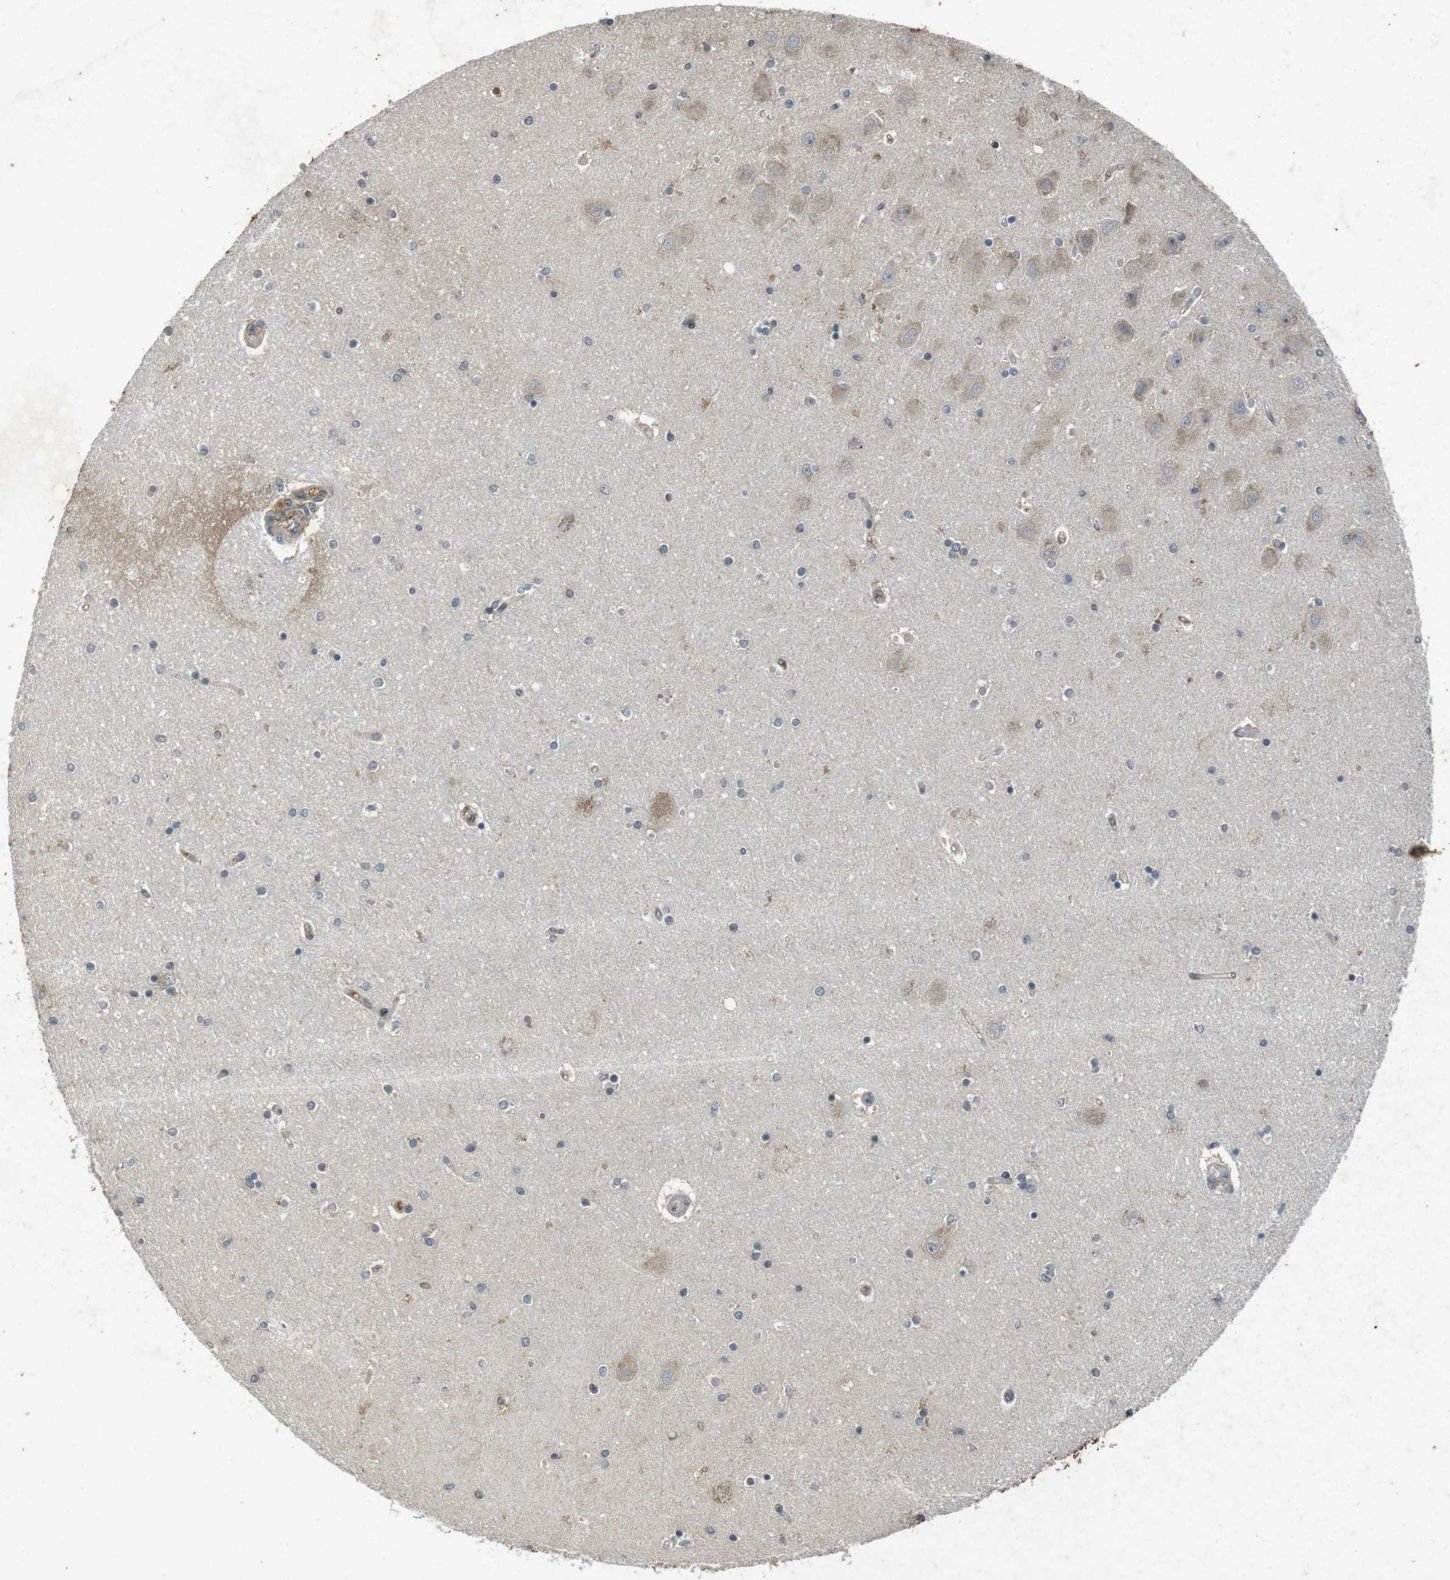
{"staining": {"intensity": "negative", "quantity": "none", "location": "none"}, "tissue": "hippocampus", "cell_type": "Glial cells", "image_type": "normal", "snomed": [{"axis": "morphology", "description": "Normal tissue, NOS"}, {"axis": "topography", "description": "Hippocampus"}], "caption": "An immunohistochemistry histopathology image of normal hippocampus is shown. There is no staining in glial cells of hippocampus.", "gene": "FLCN", "patient": {"sex": "female", "age": 54}}